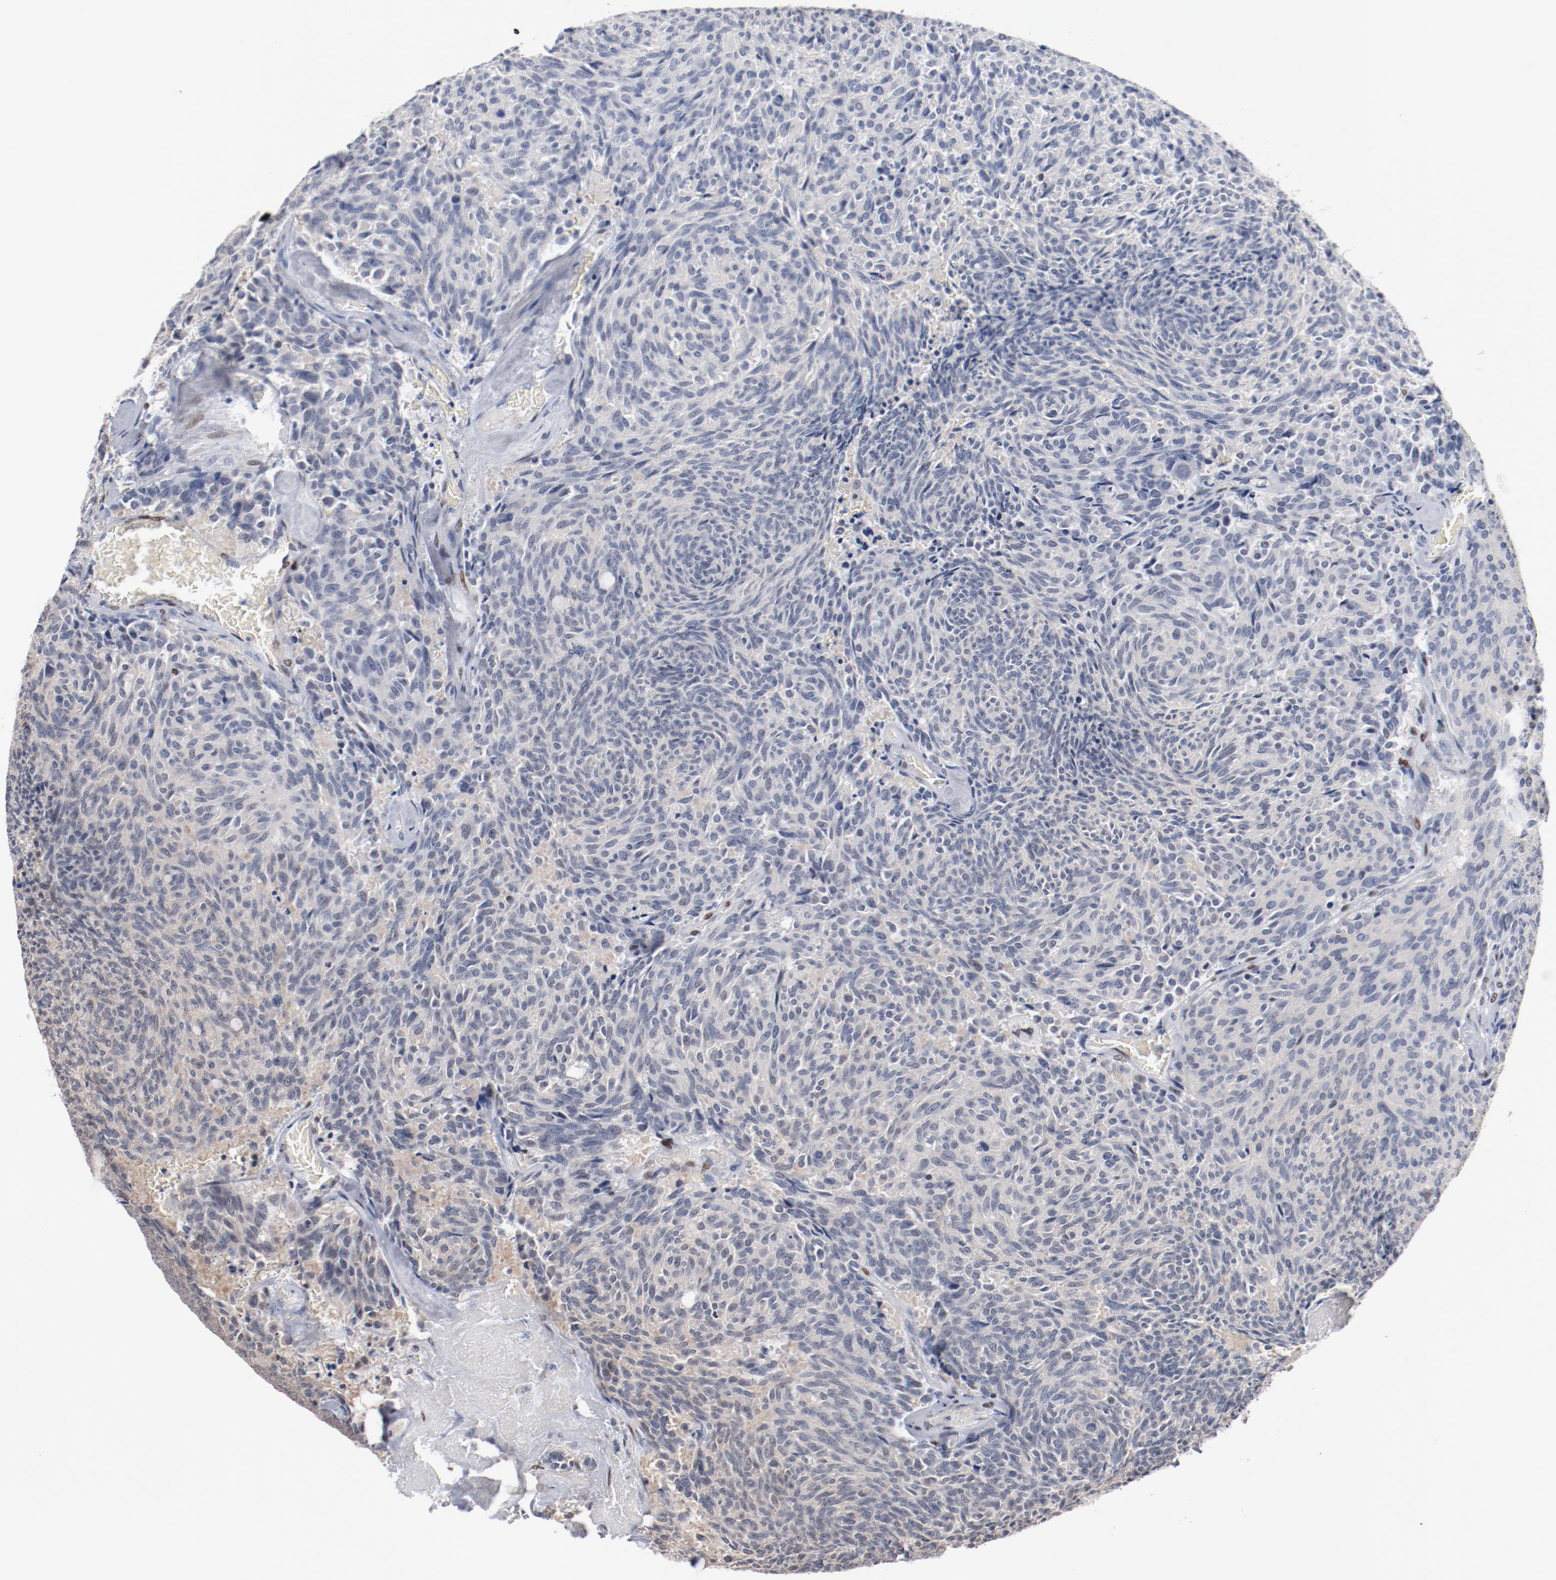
{"staining": {"intensity": "negative", "quantity": "none", "location": "none"}, "tissue": "carcinoid", "cell_type": "Tumor cells", "image_type": "cancer", "snomed": [{"axis": "morphology", "description": "Carcinoid, malignant, NOS"}, {"axis": "topography", "description": "Pancreas"}], "caption": "A histopathology image of human malignant carcinoid is negative for staining in tumor cells.", "gene": "ZEB2", "patient": {"sex": "female", "age": 54}}